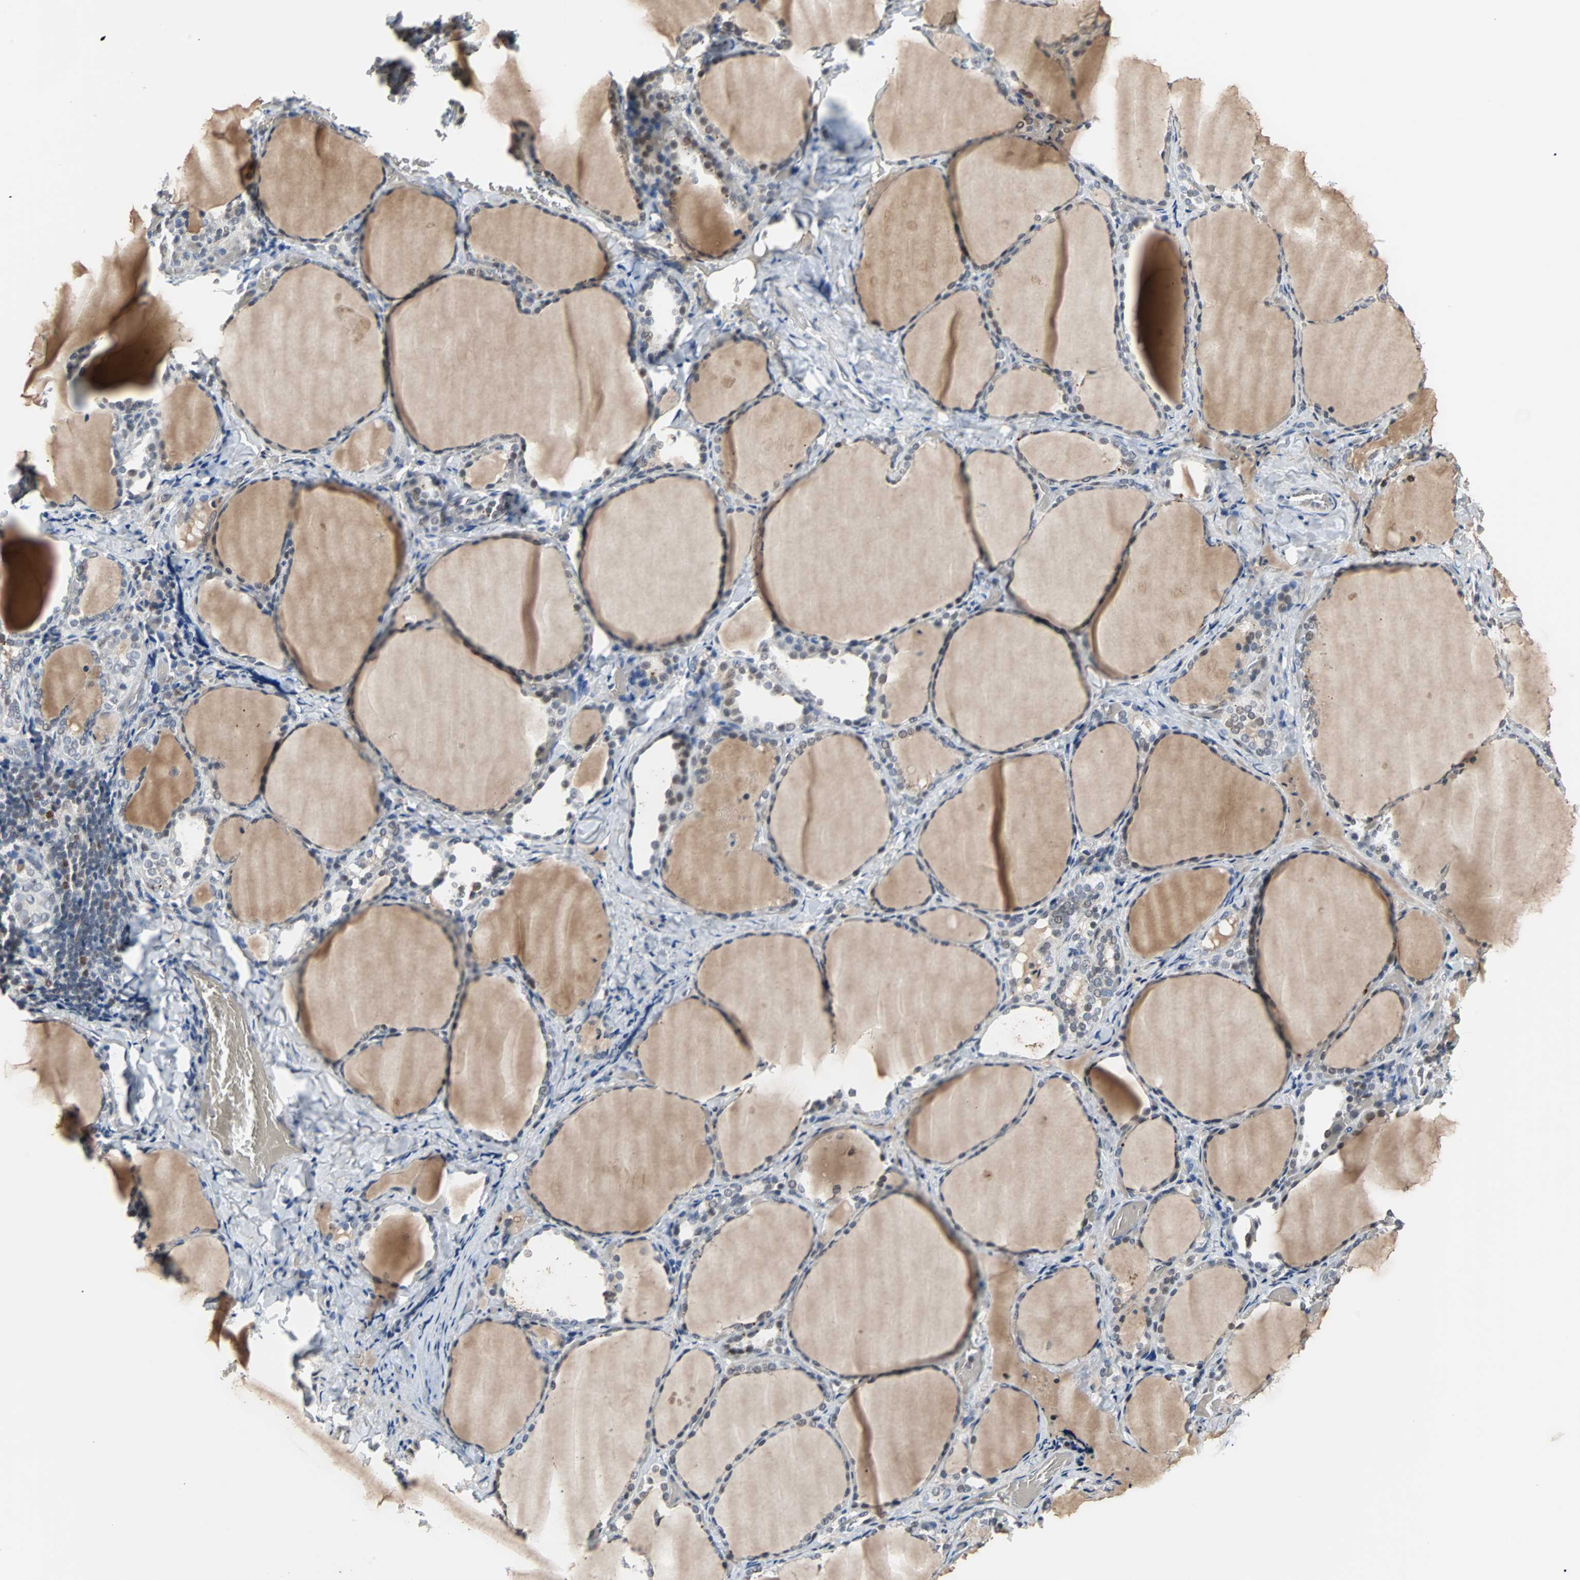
{"staining": {"intensity": "moderate", "quantity": "25%-75%", "location": "cytoplasmic/membranous"}, "tissue": "thyroid gland", "cell_type": "Glandular cells", "image_type": "normal", "snomed": [{"axis": "morphology", "description": "Normal tissue, NOS"}, {"axis": "morphology", "description": "Papillary adenocarcinoma, NOS"}, {"axis": "topography", "description": "Thyroid gland"}], "caption": "Protein expression analysis of normal thyroid gland displays moderate cytoplasmic/membranous staining in about 25%-75% of glandular cells.", "gene": "HLX", "patient": {"sex": "female", "age": 30}}